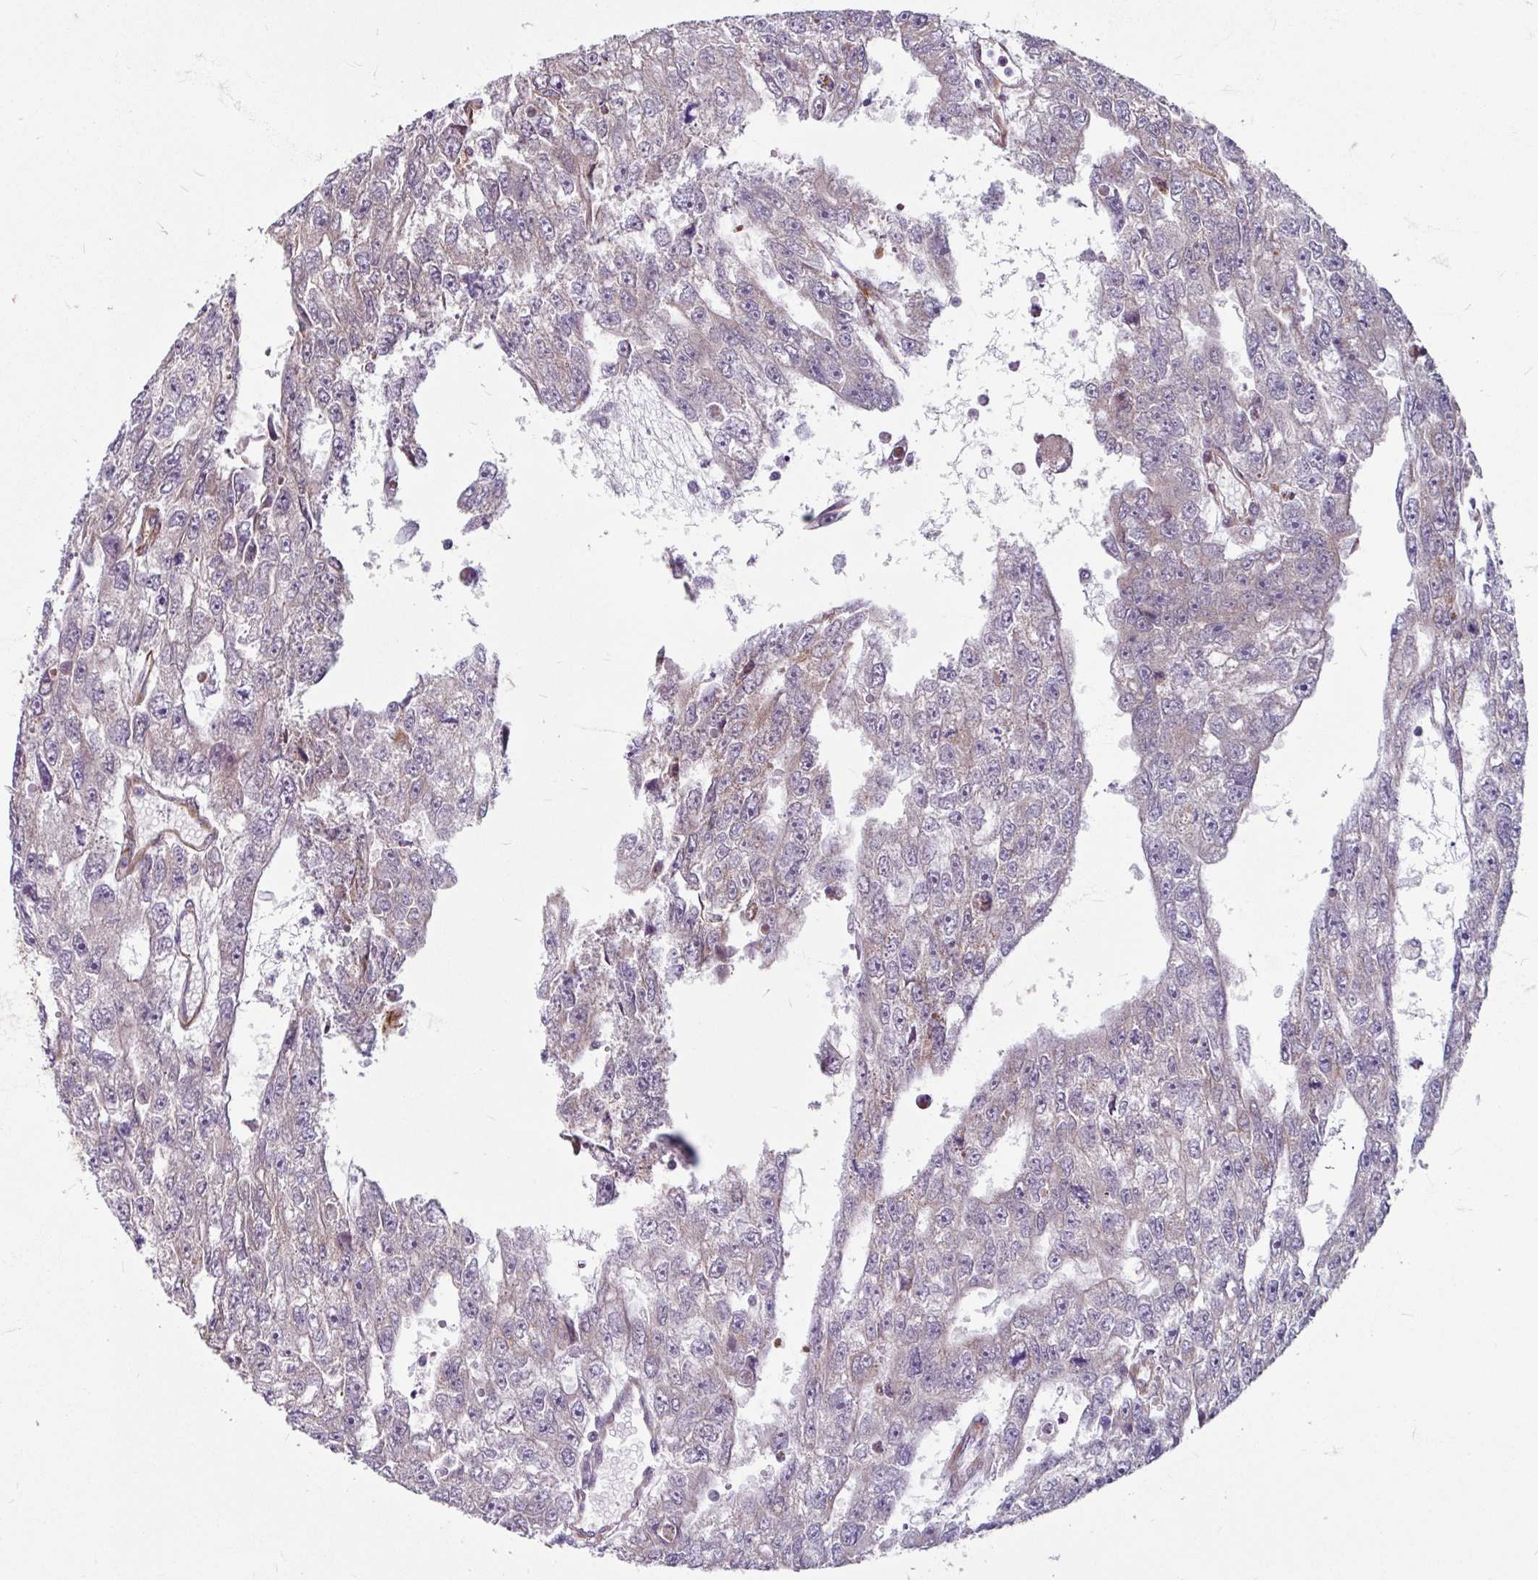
{"staining": {"intensity": "weak", "quantity": "<25%", "location": "cytoplasmic/membranous"}, "tissue": "testis cancer", "cell_type": "Tumor cells", "image_type": "cancer", "snomed": [{"axis": "morphology", "description": "Carcinoma, Embryonal, NOS"}, {"axis": "topography", "description": "Testis"}], "caption": "The IHC histopathology image has no significant staining in tumor cells of testis embryonal carcinoma tissue.", "gene": "DAAM2", "patient": {"sex": "male", "age": 20}}